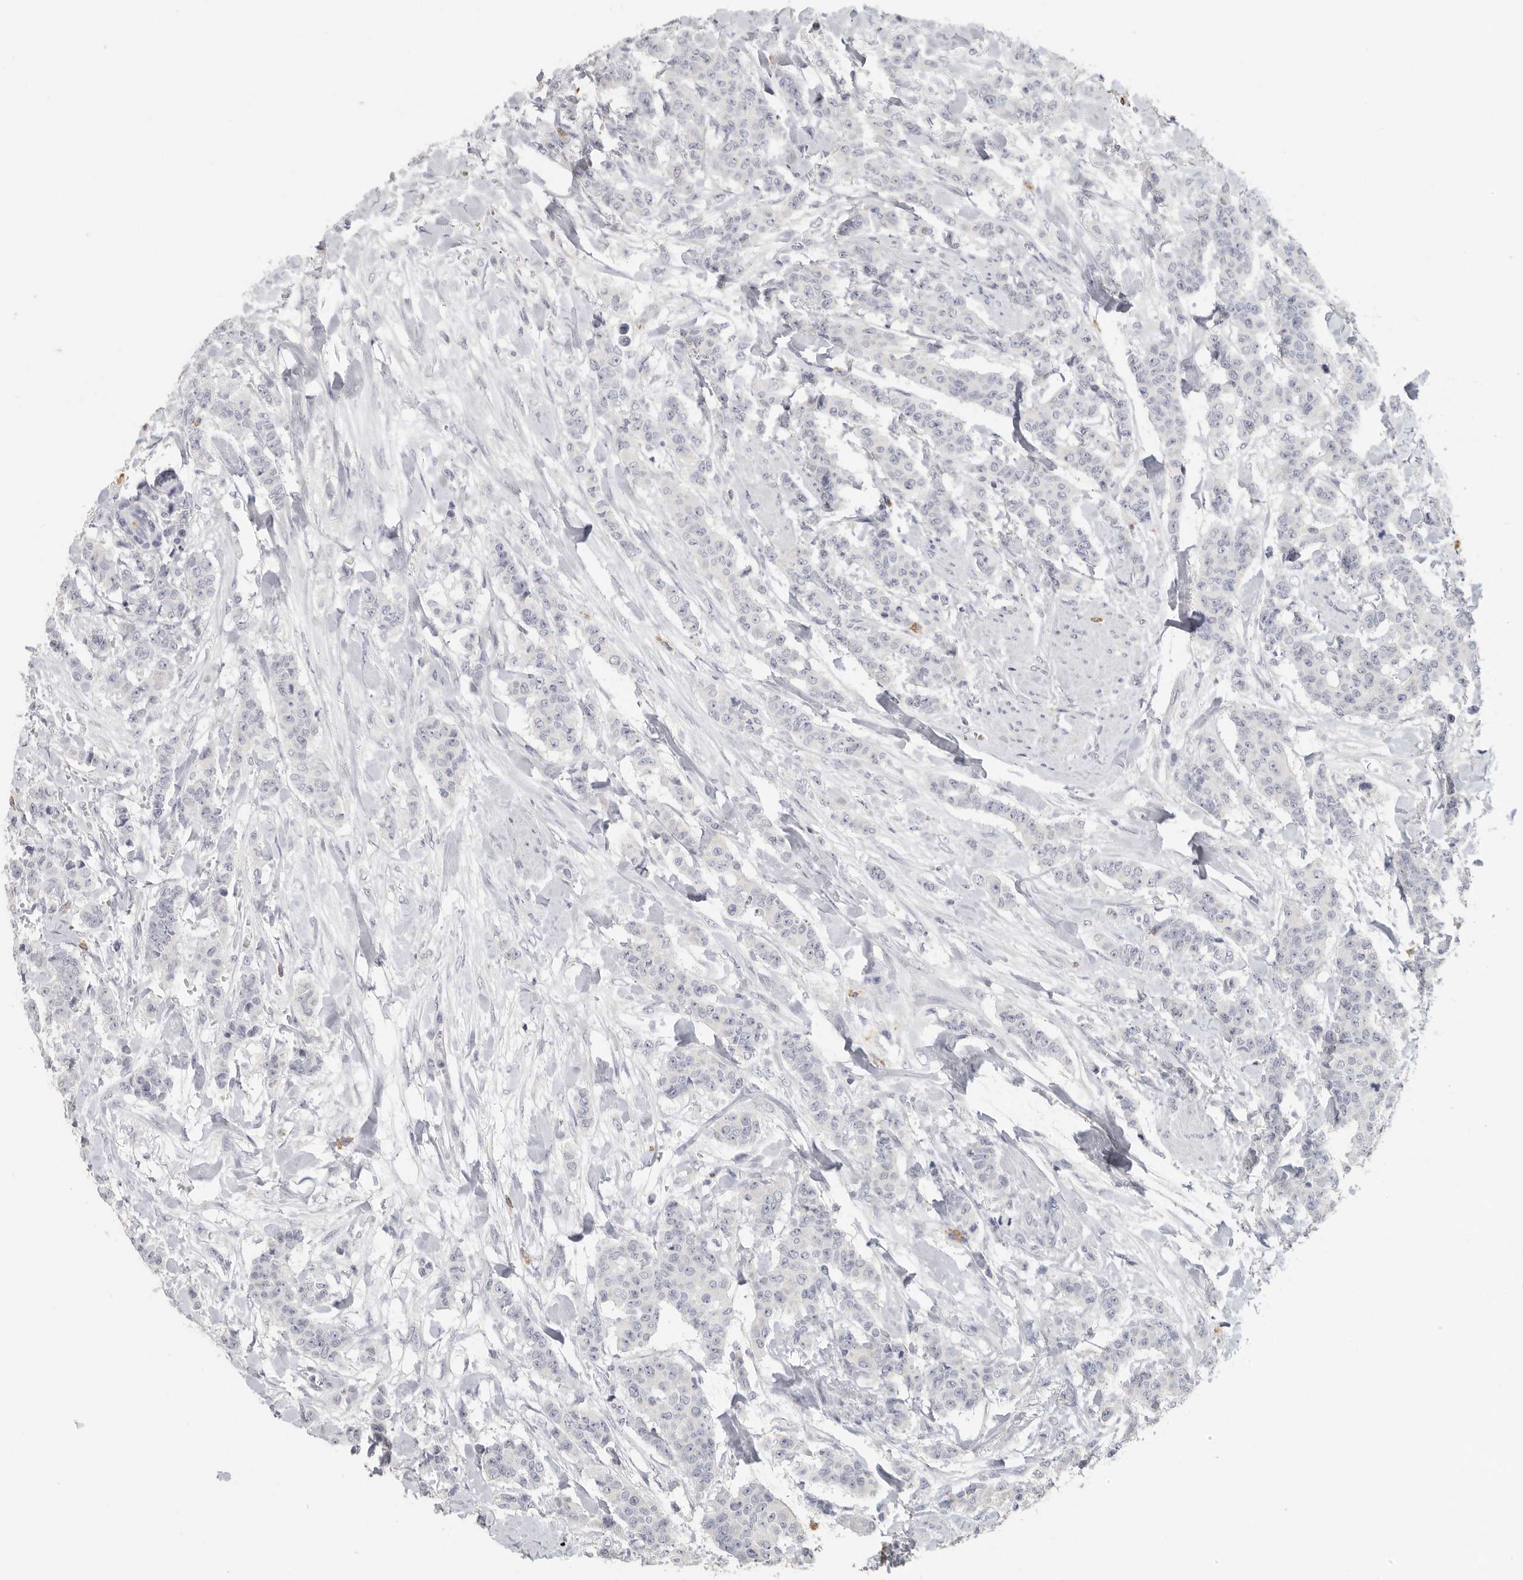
{"staining": {"intensity": "negative", "quantity": "none", "location": "none"}, "tissue": "breast cancer", "cell_type": "Tumor cells", "image_type": "cancer", "snomed": [{"axis": "morphology", "description": "Duct carcinoma"}, {"axis": "topography", "description": "Breast"}], "caption": "This micrograph is of breast infiltrating ductal carcinoma stained with immunohistochemistry (IHC) to label a protein in brown with the nuclei are counter-stained blue. There is no staining in tumor cells. Nuclei are stained in blue.", "gene": "DNAJC11", "patient": {"sex": "female", "age": 40}}